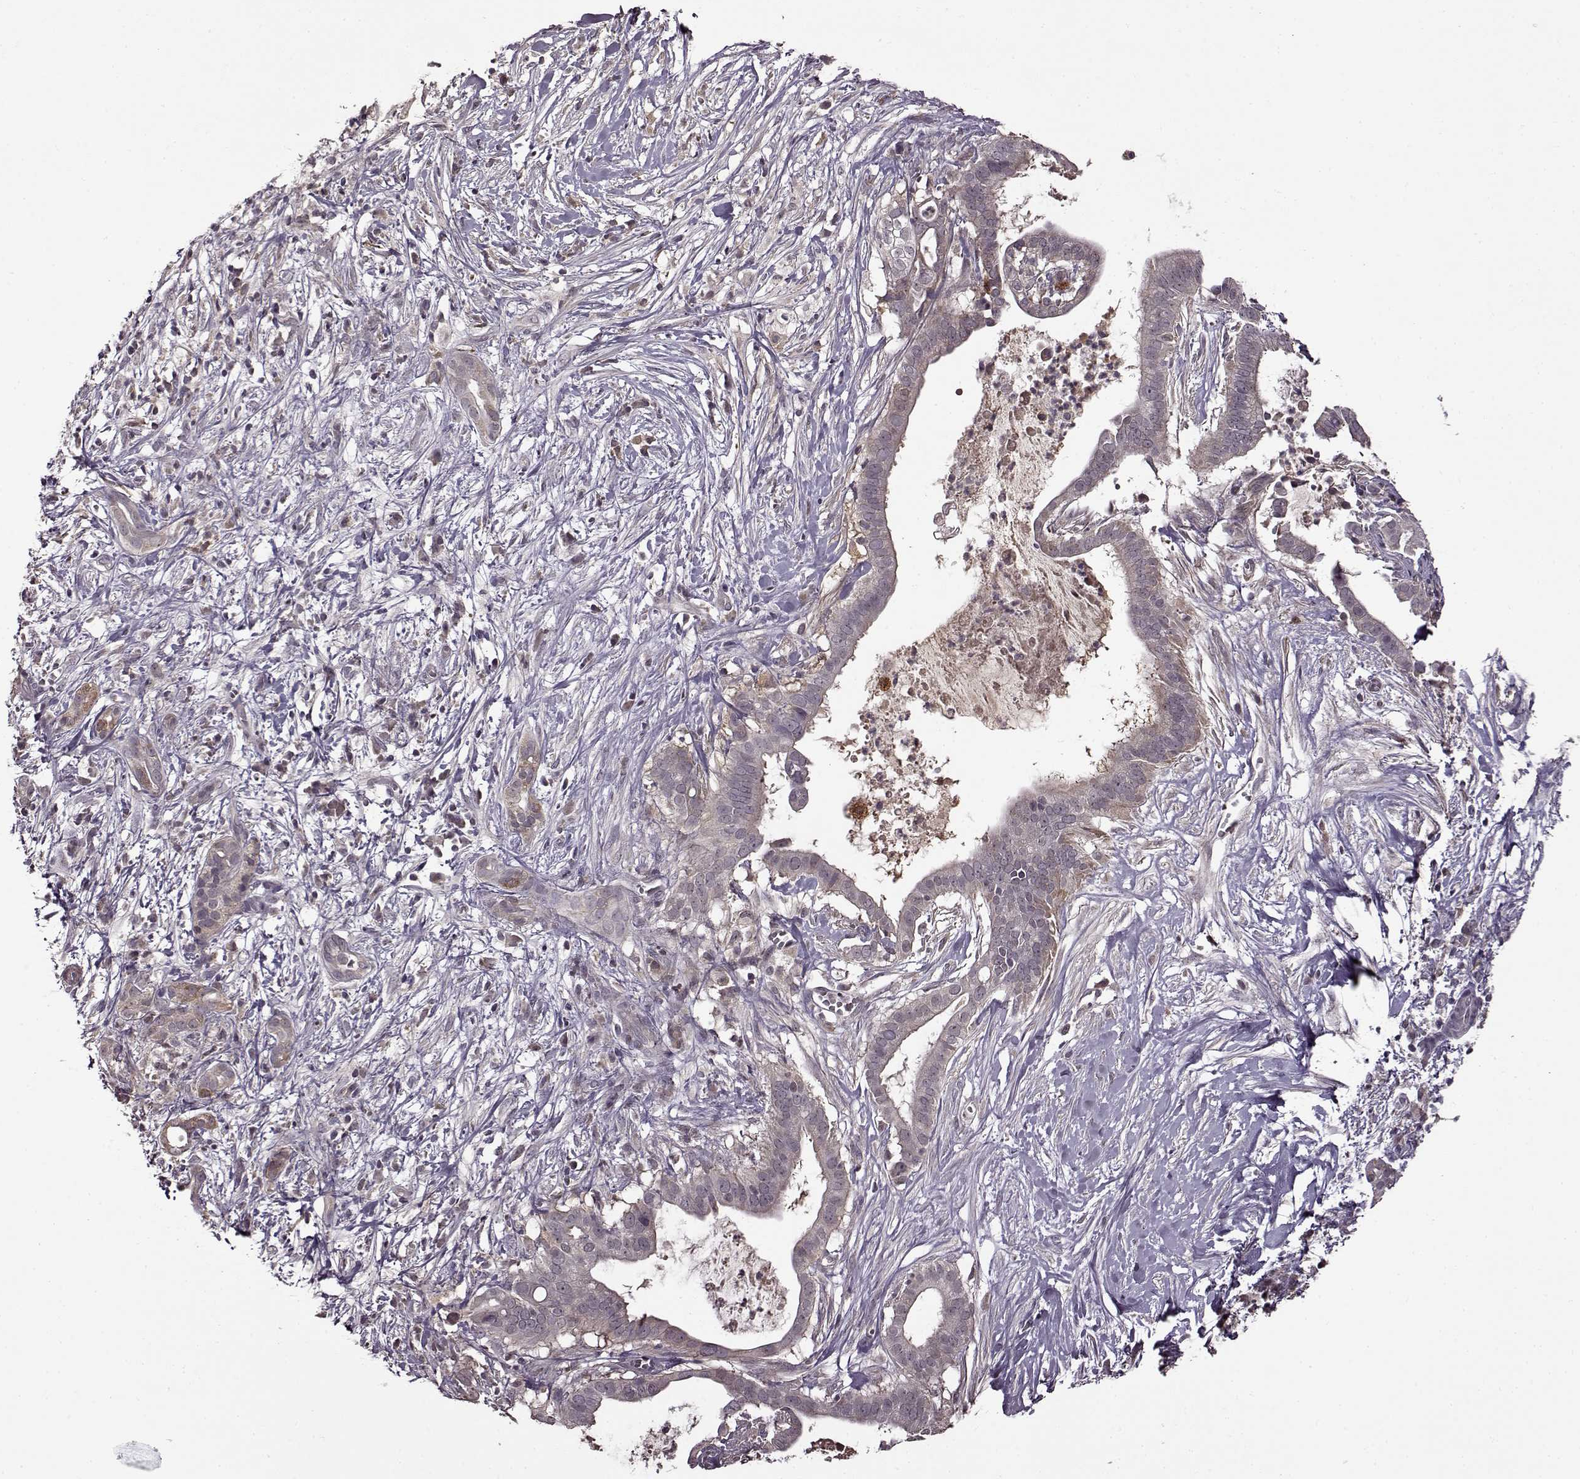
{"staining": {"intensity": "negative", "quantity": "none", "location": "none"}, "tissue": "pancreatic cancer", "cell_type": "Tumor cells", "image_type": "cancer", "snomed": [{"axis": "morphology", "description": "Adenocarcinoma, NOS"}, {"axis": "topography", "description": "Pancreas"}], "caption": "Human adenocarcinoma (pancreatic) stained for a protein using immunohistochemistry (IHC) exhibits no positivity in tumor cells.", "gene": "MAIP1", "patient": {"sex": "male", "age": 61}}